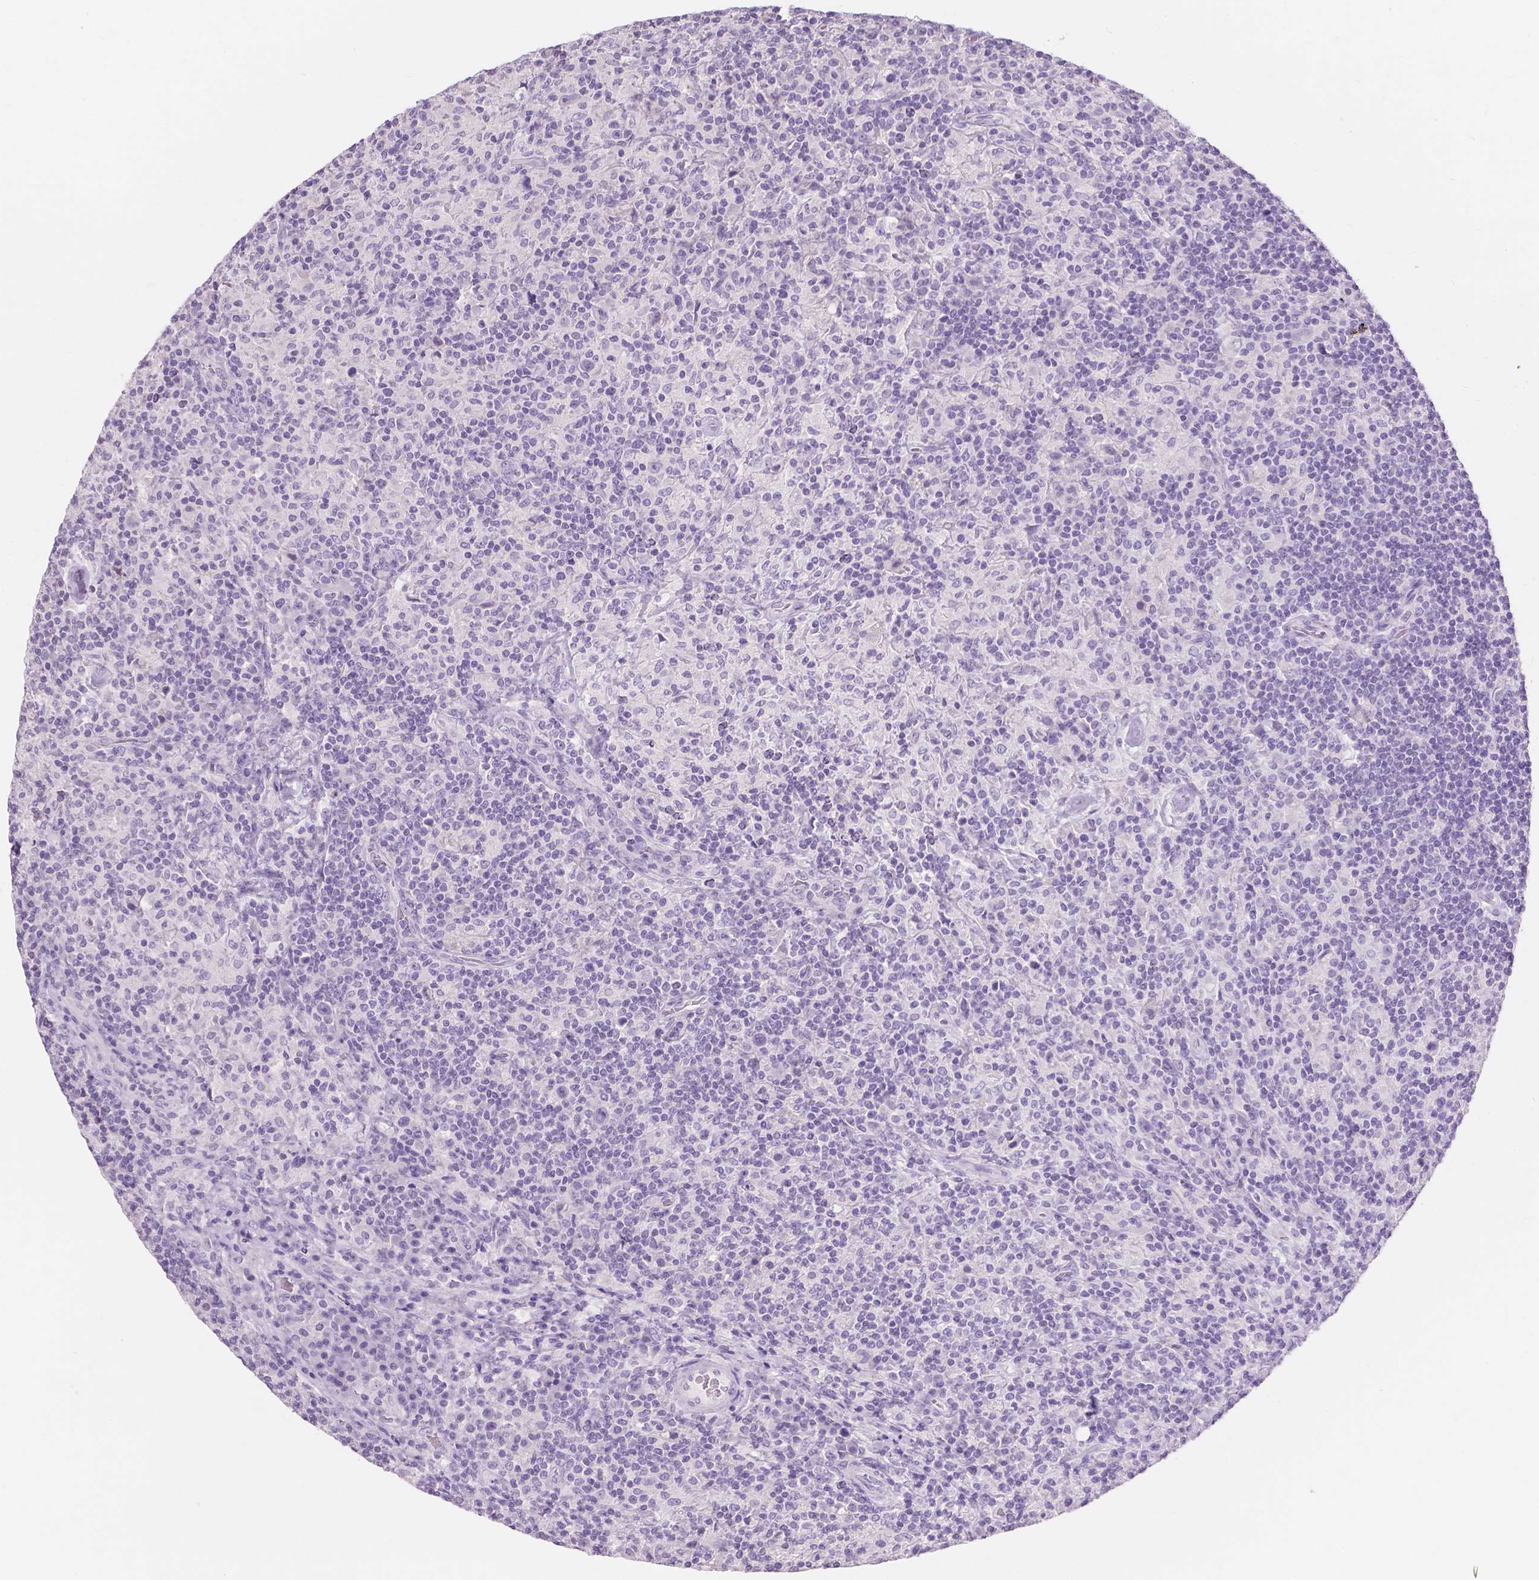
{"staining": {"intensity": "negative", "quantity": "none", "location": "none"}, "tissue": "lymphoma", "cell_type": "Tumor cells", "image_type": "cancer", "snomed": [{"axis": "morphology", "description": "Hodgkin's disease, NOS"}, {"axis": "topography", "description": "Lymph node"}], "caption": "DAB immunohistochemical staining of human lymphoma exhibits no significant expression in tumor cells.", "gene": "MUC12", "patient": {"sex": "male", "age": 70}}